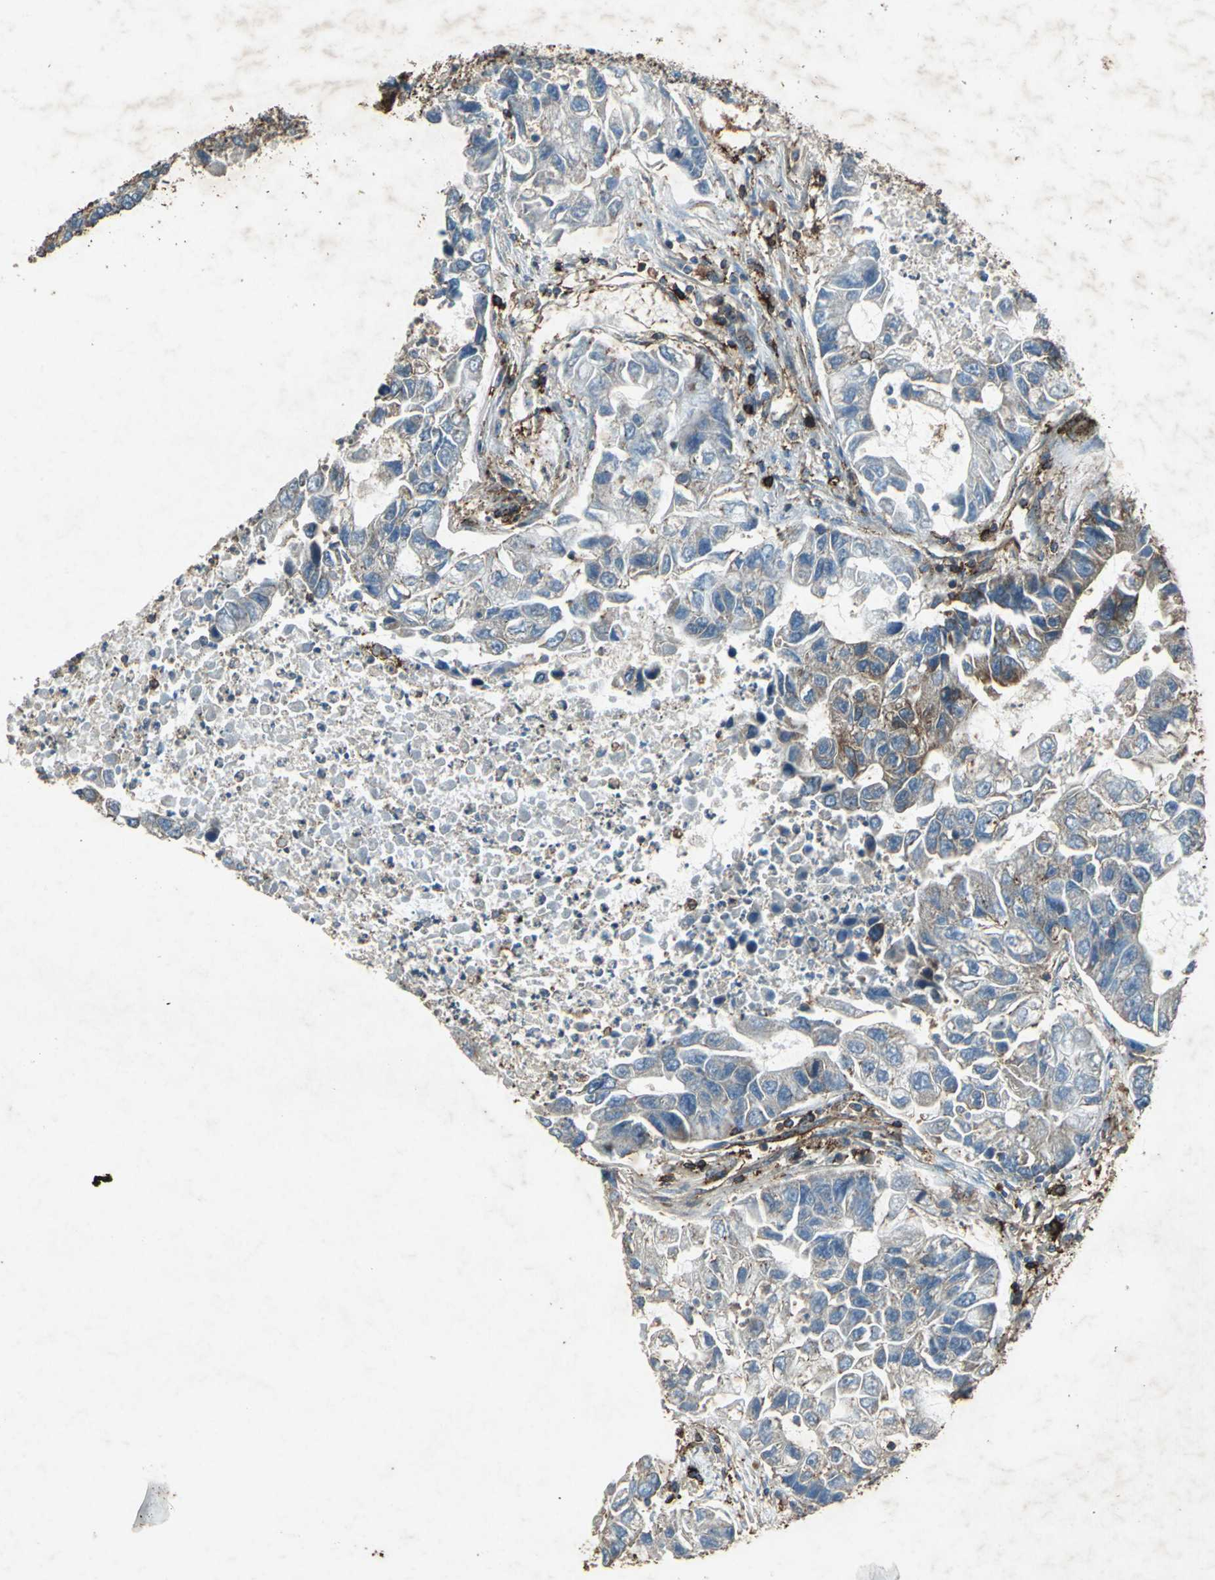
{"staining": {"intensity": "moderate", "quantity": "<25%", "location": "cytoplasmic/membranous"}, "tissue": "lung cancer", "cell_type": "Tumor cells", "image_type": "cancer", "snomed": [{"axis": "morphology", "description": "Adenocarcinoma, NOS"}, {"axis": "topography", "description": "Lung"}], "caption": "A high-resolution image shows IHC staining of lung cancer (adenocarcinoma), which exhibits moderate cytoplasmic/membranous positivity in about <25% of tumor cells.", "gene": "CCR6", "patient": {"sex": "female", "age": 51}}